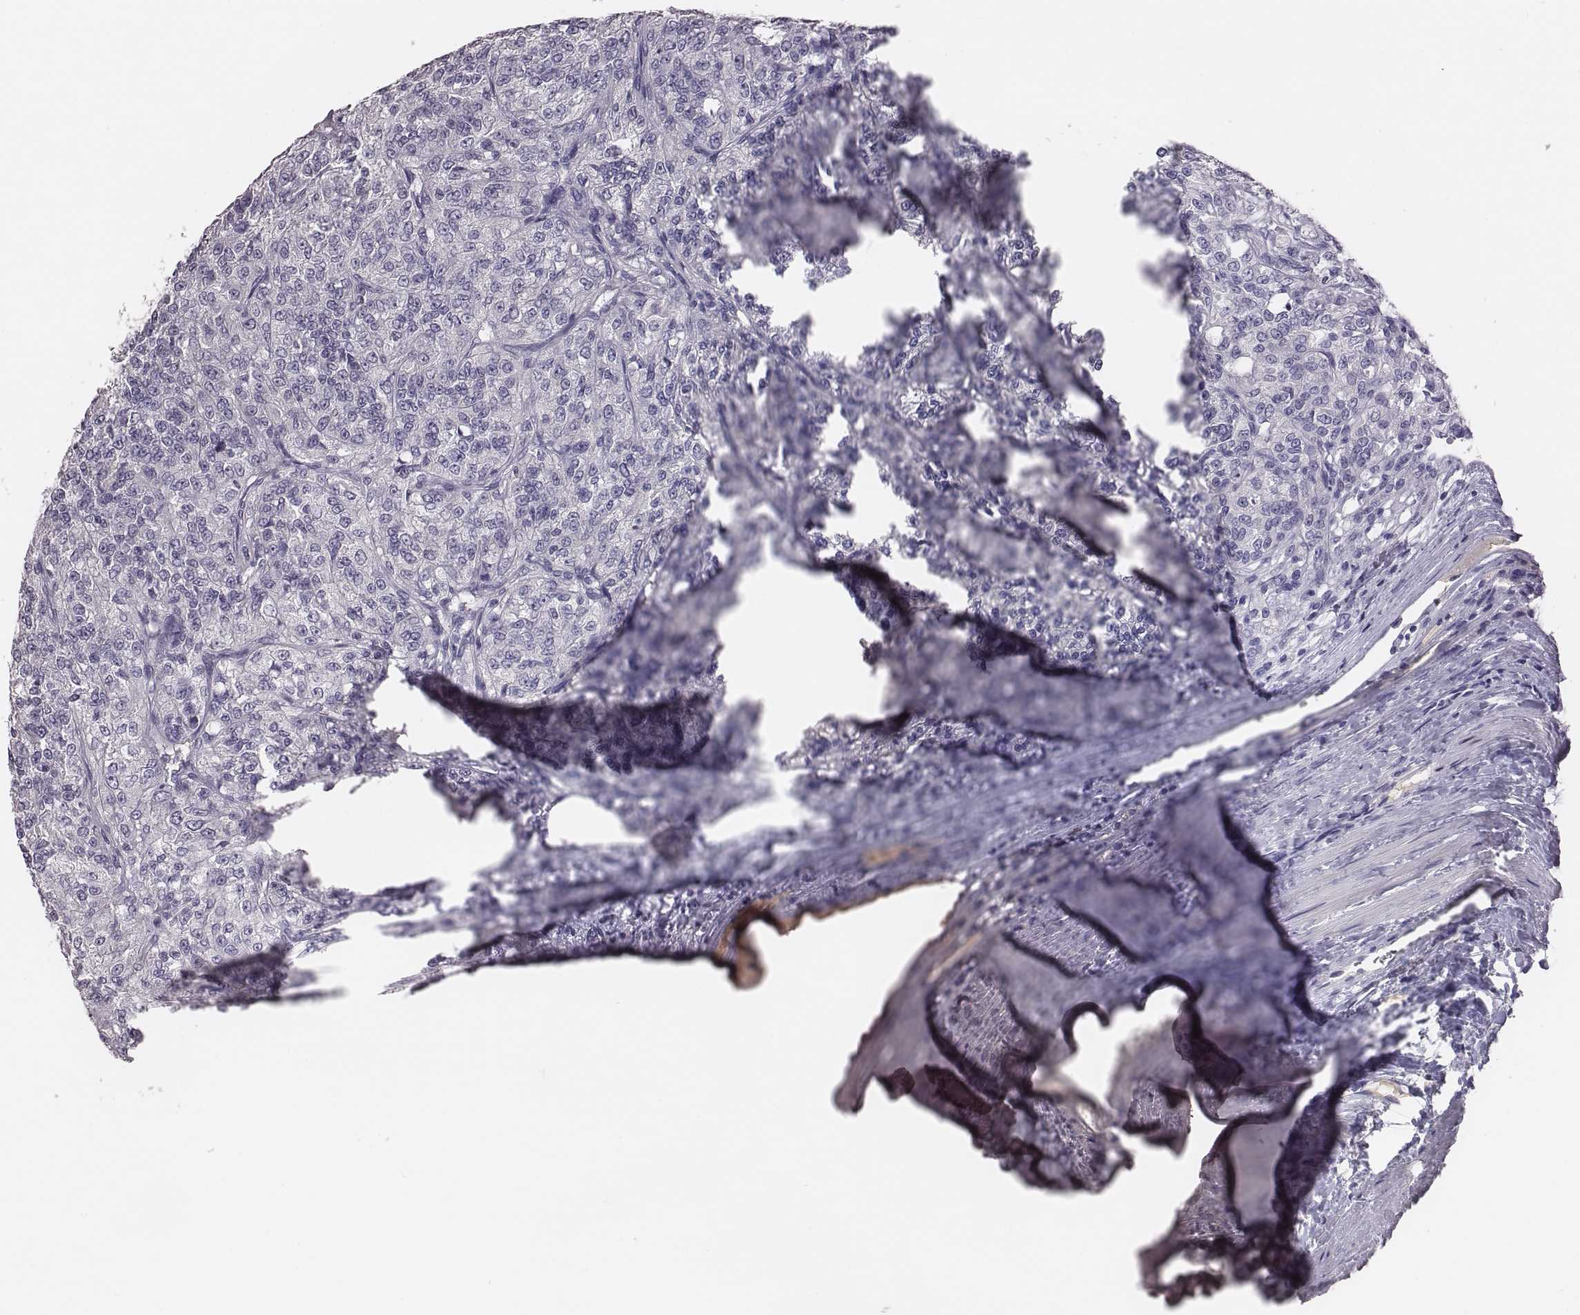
{"staining": {"intensity": "negative", "quantity": "none", "location": "none"}, "tissue": "renal cancer", "cell_type": "Tumor cells", "image_type": "cancer", "snomed": [{"axis": "morphology", "description": "Adenocarcinoma, NOS"}, {"axis": "topography", "description": "Kidney"}], "caption": "Tumor cells are negative for protein expression in human renal cancer (adenocarcinoma).", "gene": "EN1", "patient": {"sex": "female", "age": 63}}